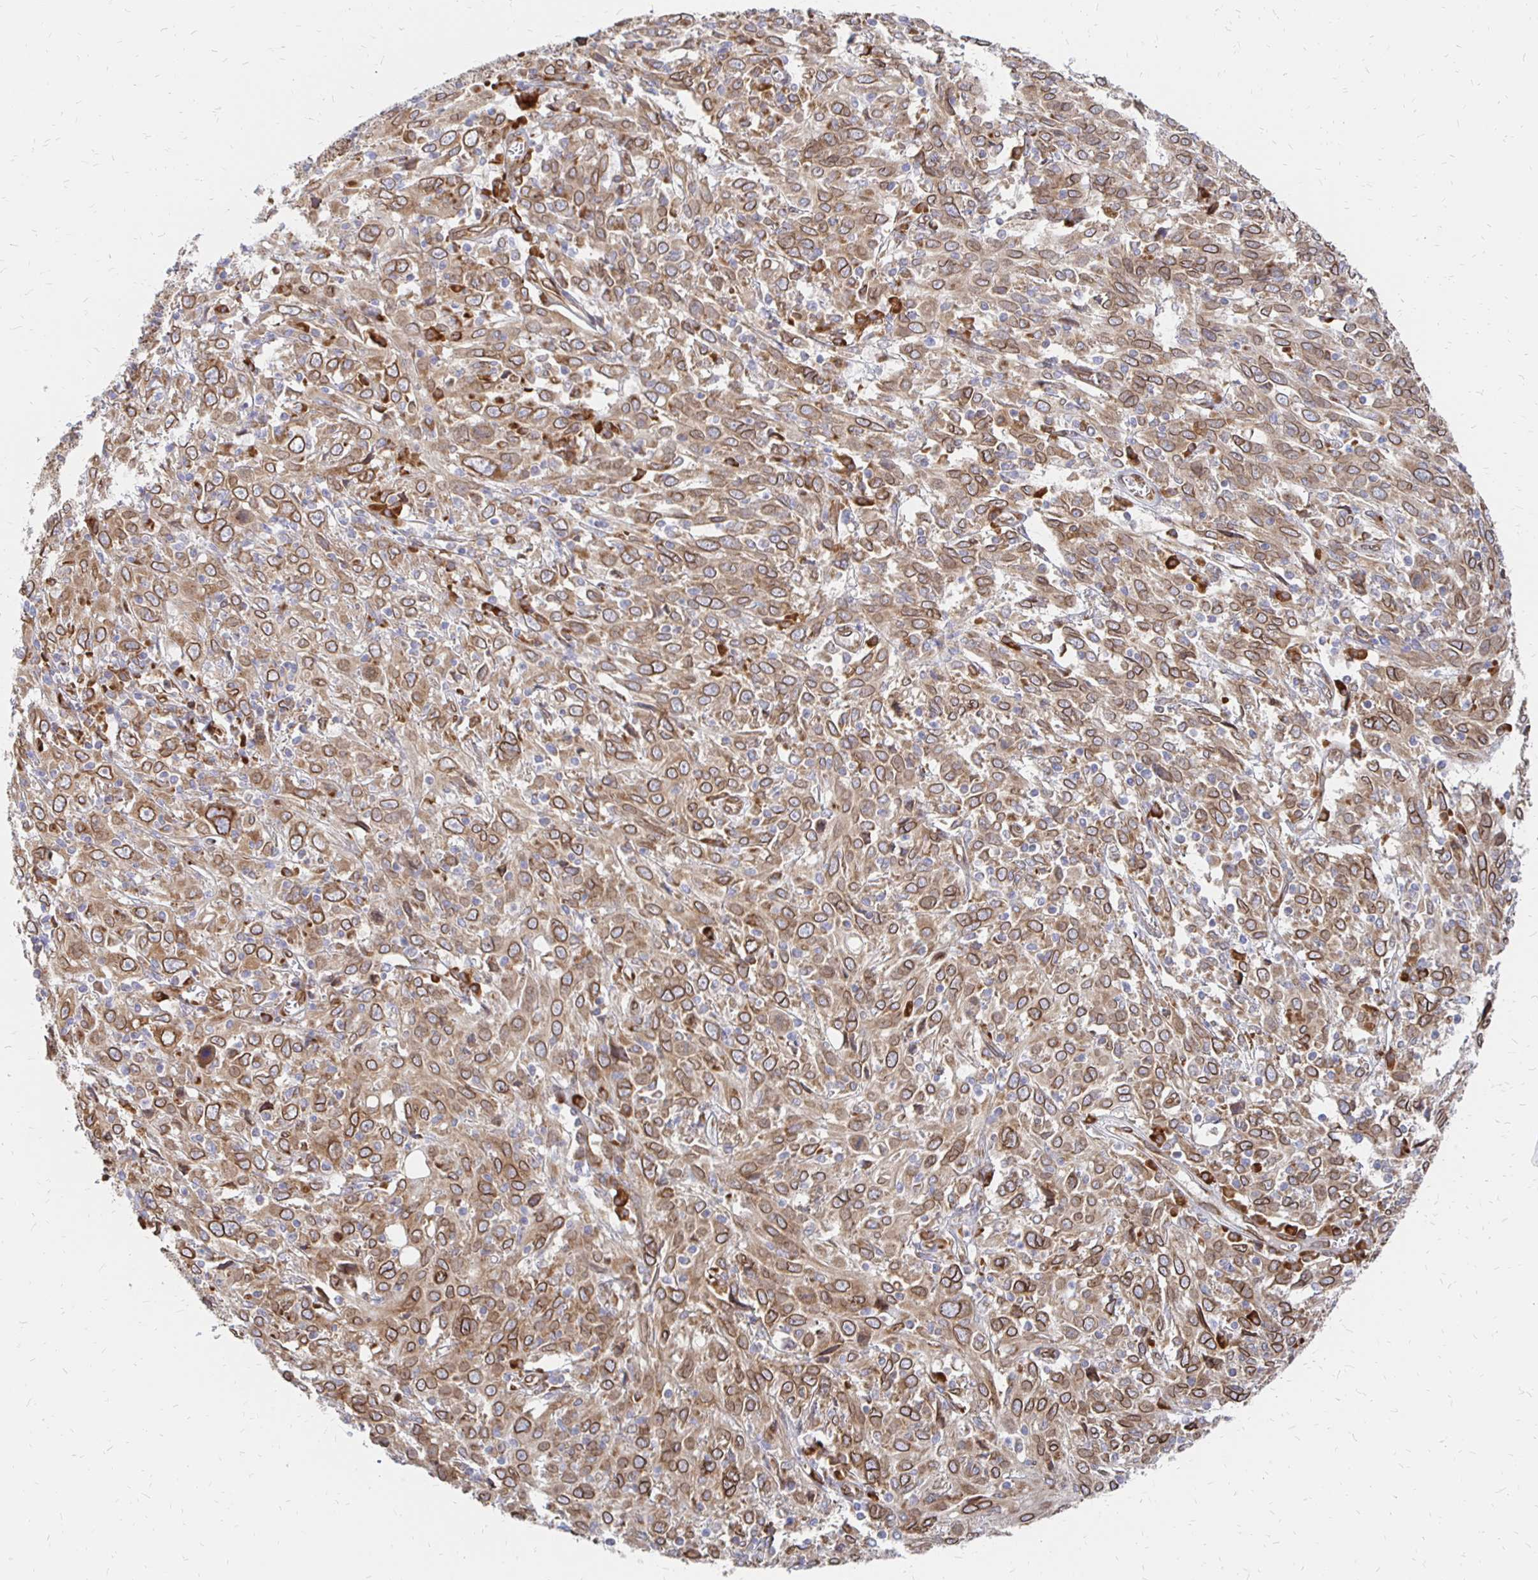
{"staining": {"intensity": "moderate", "quantity": ">75%", "location": "cytoplasmic/membranous,nuclear"}, "tissue": "cervical cancer", "cell_type": "Tumor cells", "image_type": "cancer", "snomed": [{"axis": "morphology", "description": "Squamous cell carcinoma, NOS"}, {"axis": "topography", "description": "Cervix"}], "caption": "An image of human squamous cell carcinoma (cervical) stained for a protein shows moderate cytoplasmic/membranous and nuclear brown staining in tumor cells.", "gene": "PELI3", "patient": {"sex": "female", "age": 46}}